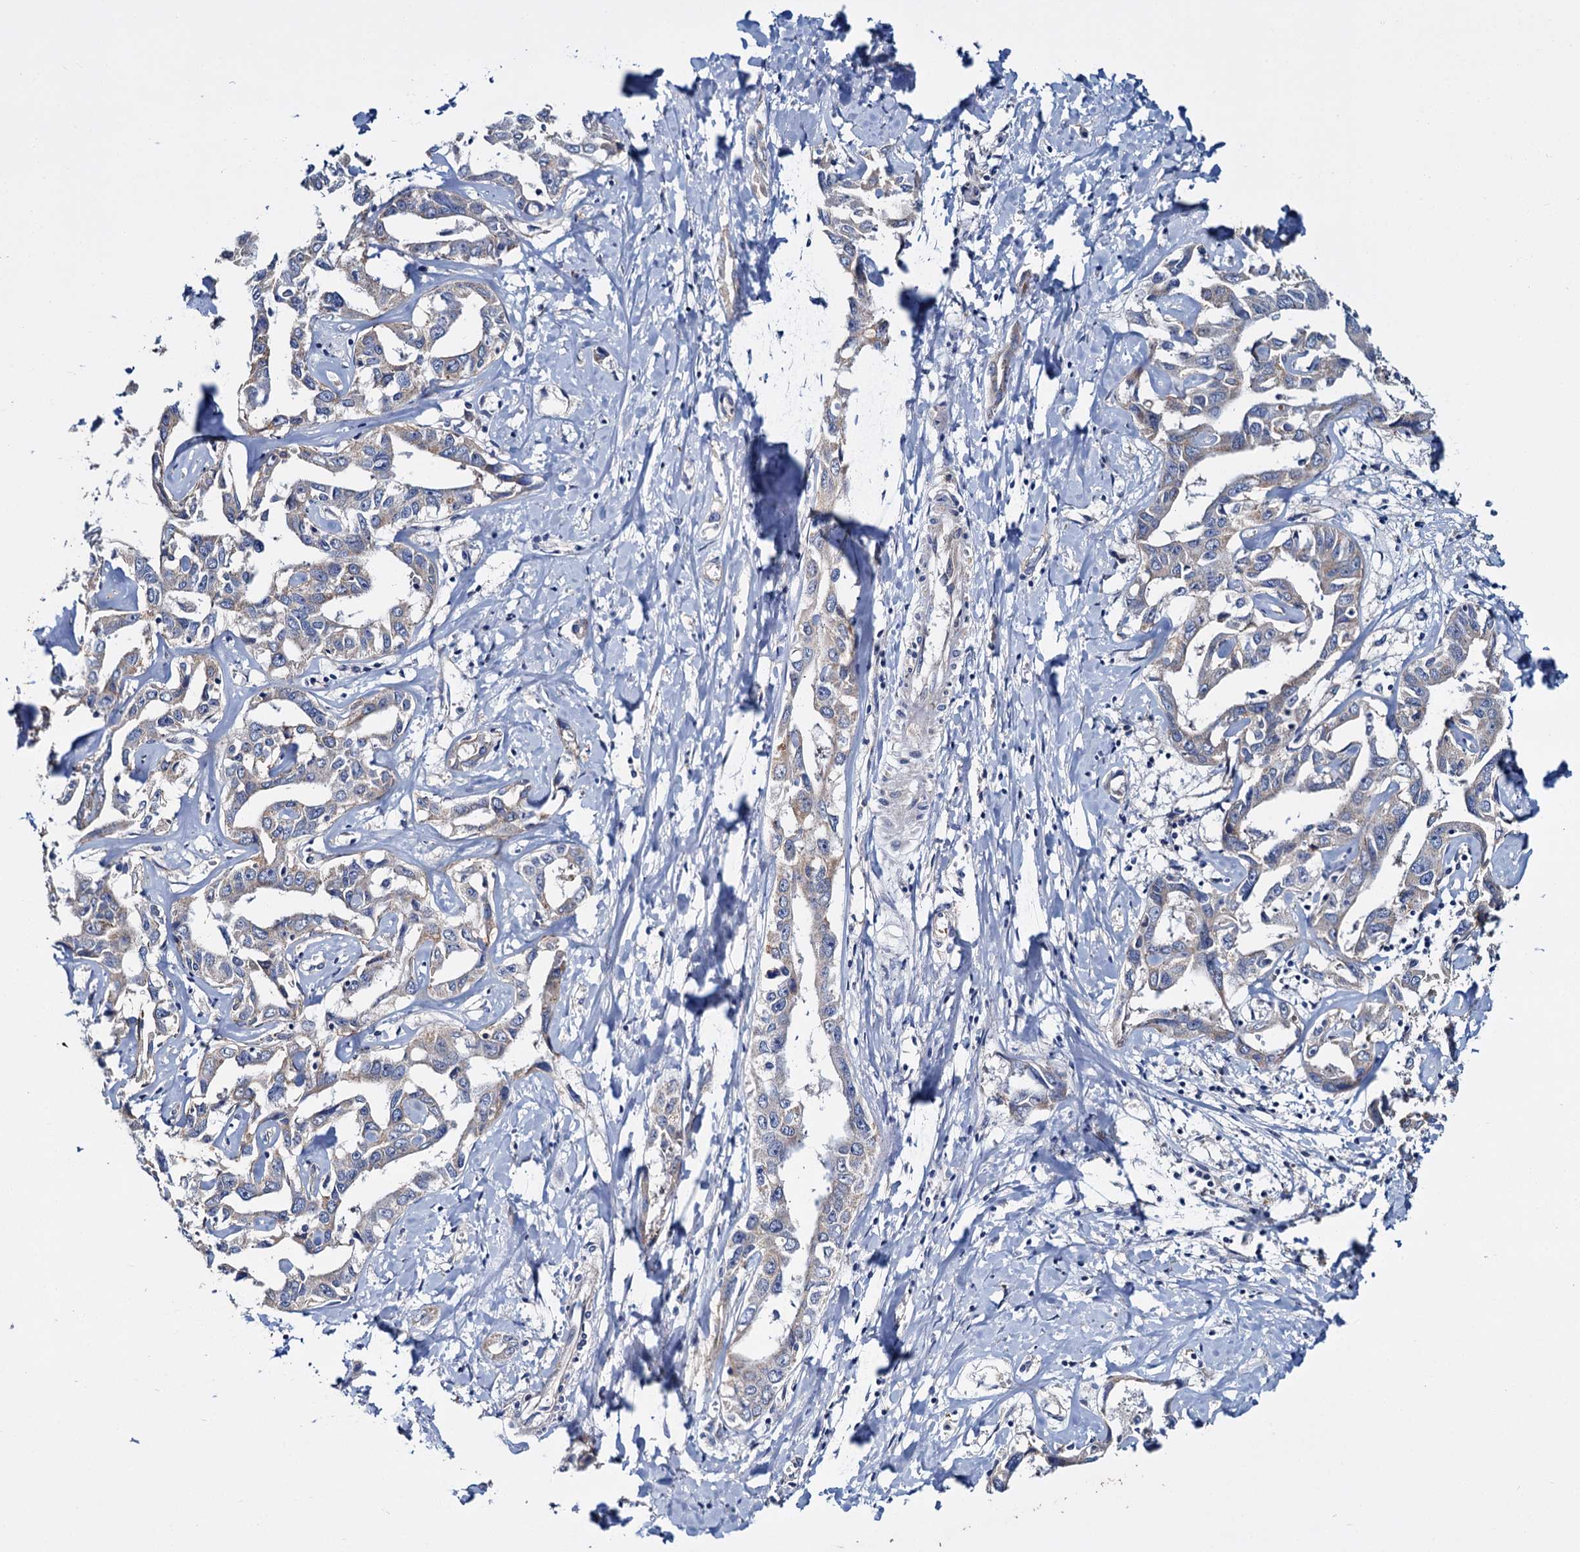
{"staining": {"intensity": "moderate", "quantity": "<25%", "location": "cytoplasmic/membranous"}, "tissue": "liver cancer", "cell_type": "Tumor cells", "image_type": "cancer", "snomed": [{"axis": "morphology", "description": "Cholangiocarcinoma"}, {"axis": "topography", "description": "Liver"}], "caption": "Immunohistochemistry (IHC) photomicrograph of human liver cancer (cholangiocarcinoma) stained for a protein (brown), which demonstrates low levels of moderate cytoplasmic/membranous positivity in about <25% of tumor cells.", "gene": "CEP295", "patient": {"sex": "male", "age": 59}}